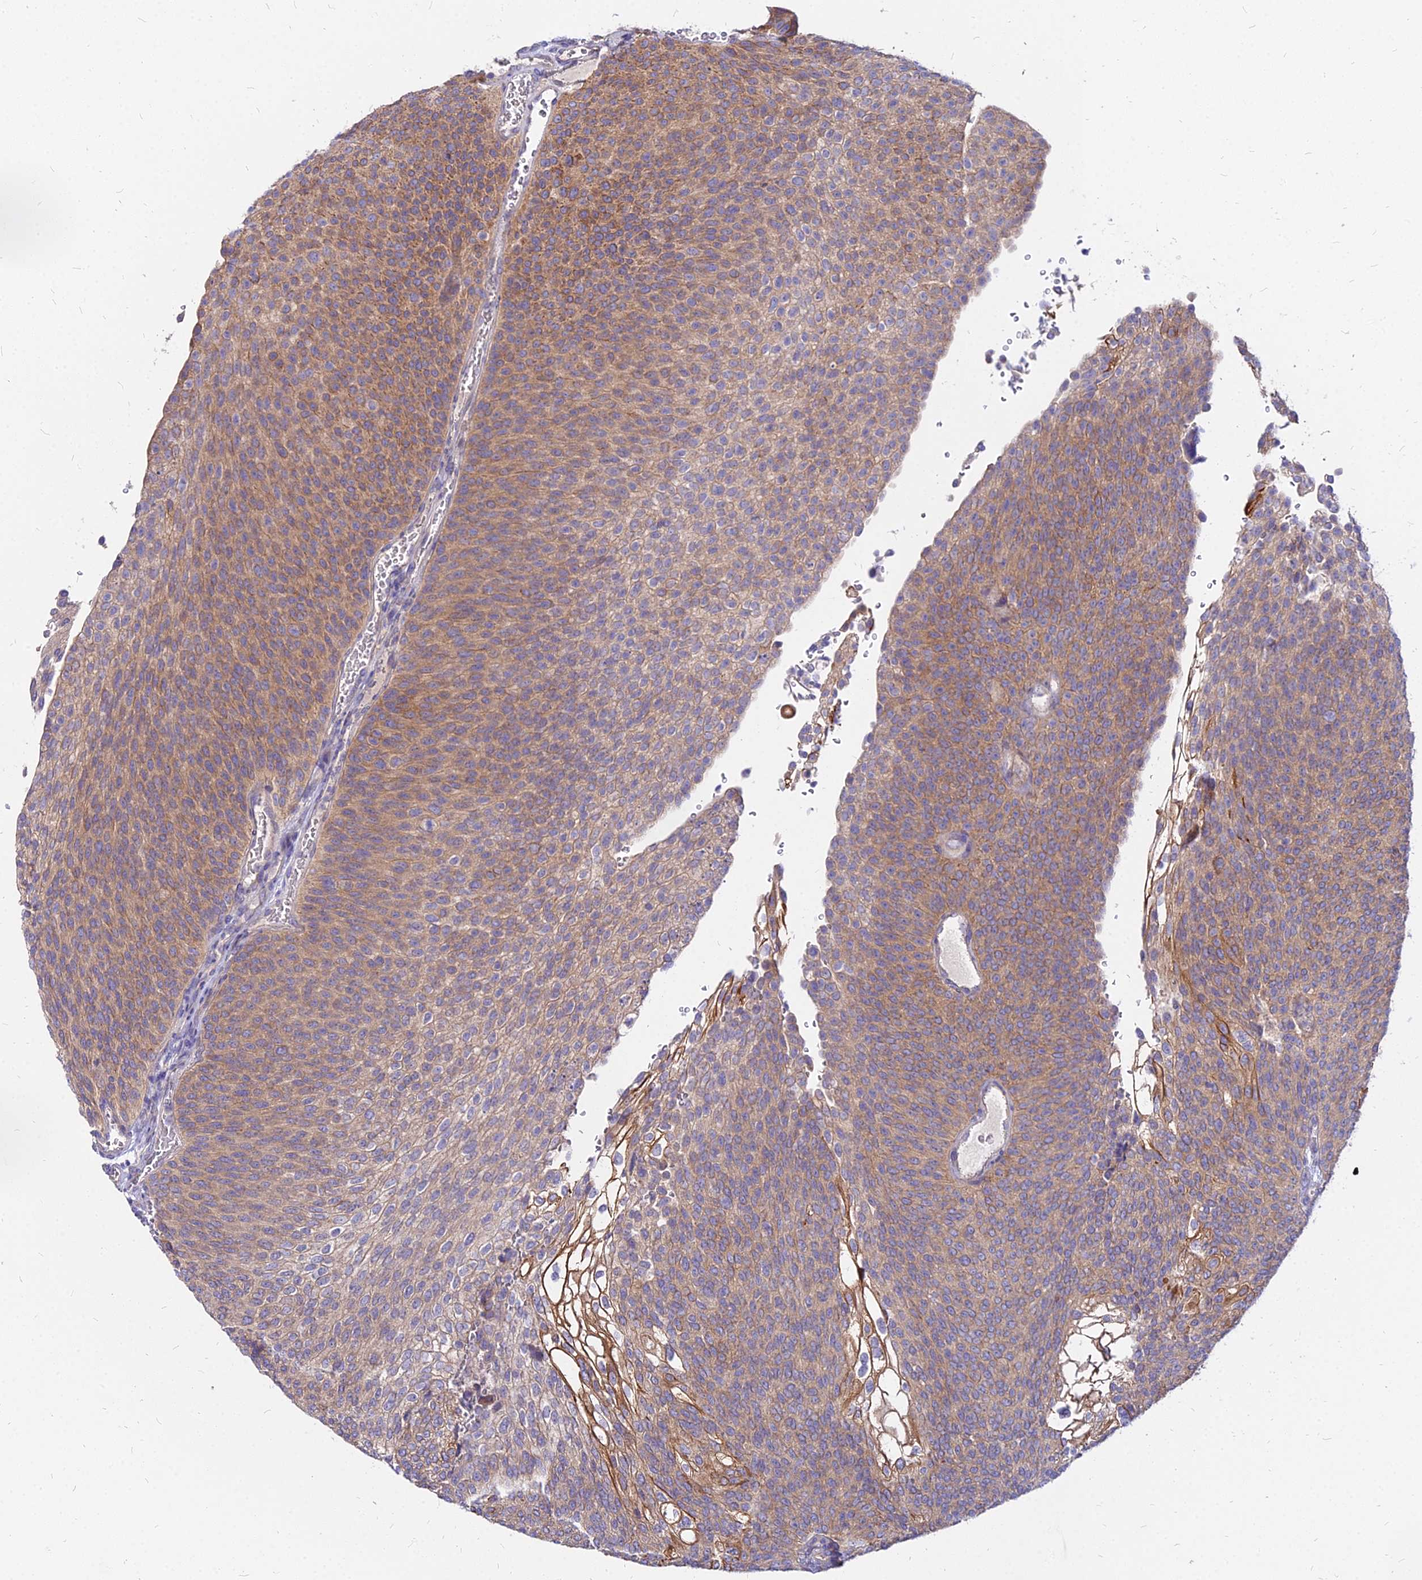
{"staining": {"intensity": "moderate", "quantity": "25%-75%", "location": "cytoplasmic/membranous"}, "tissue": "urothelial cancer", "cell_type": "Tumor cells", "image_type": "cancer", "snomed": [{"axis": "morphology", "description": "Urothelial carcinoma, High grade"}, {"axis": "topography", "description": "Urinary bladder"}], "caption": "Tumor cells exhibit medium levels of moderate cytoplasmic/membranous expression in approximately 25%-75% of cells in urothelial cancer.", "gene": "COMMD10", "patient": {"sex": "female", "age": 79}}